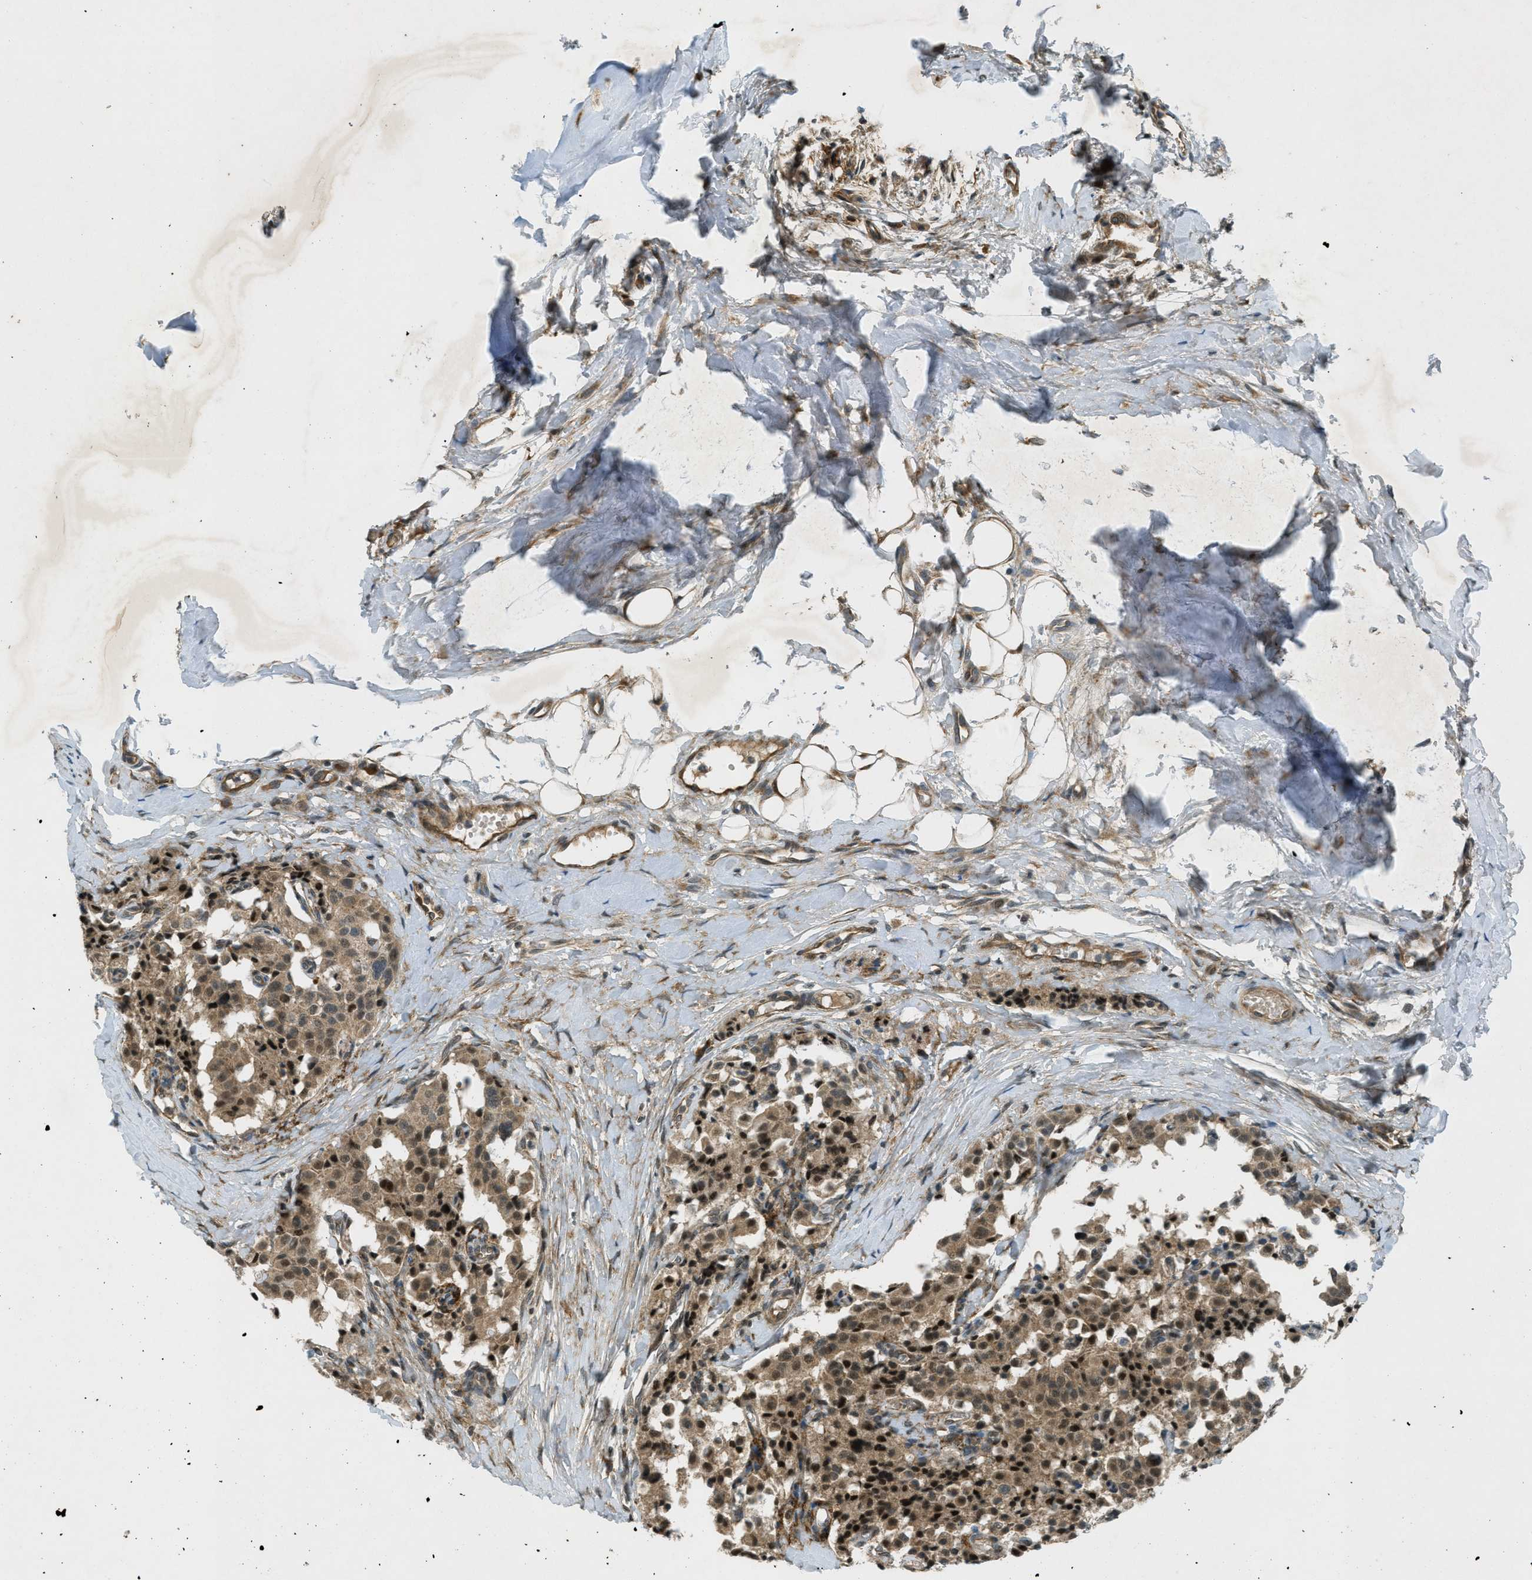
{"staining": {"intensity": "moderate", "quantity": ">75%", "location": "cytoplasmic/membranous,nuclear"}, "tissue": "carcinoid", "cell_type": "Tumor cells", "image_type": "cancer", "snomed": [{"axis": "morphology", "description": "Carcinoid, malignant, NOS"}, {"axis": "topography", "description": "Lung"}], "caption": "Carcinoid stained with DAB (3,3'-diaminobenzidine) immunohistochemistry reveals medium levels of moderate cytoplasmic/membranous and nuclear expression in about >75% of tumor cells.", "gene": "EIF2AK3", "patient": {"sex": "male", "age": 30}}